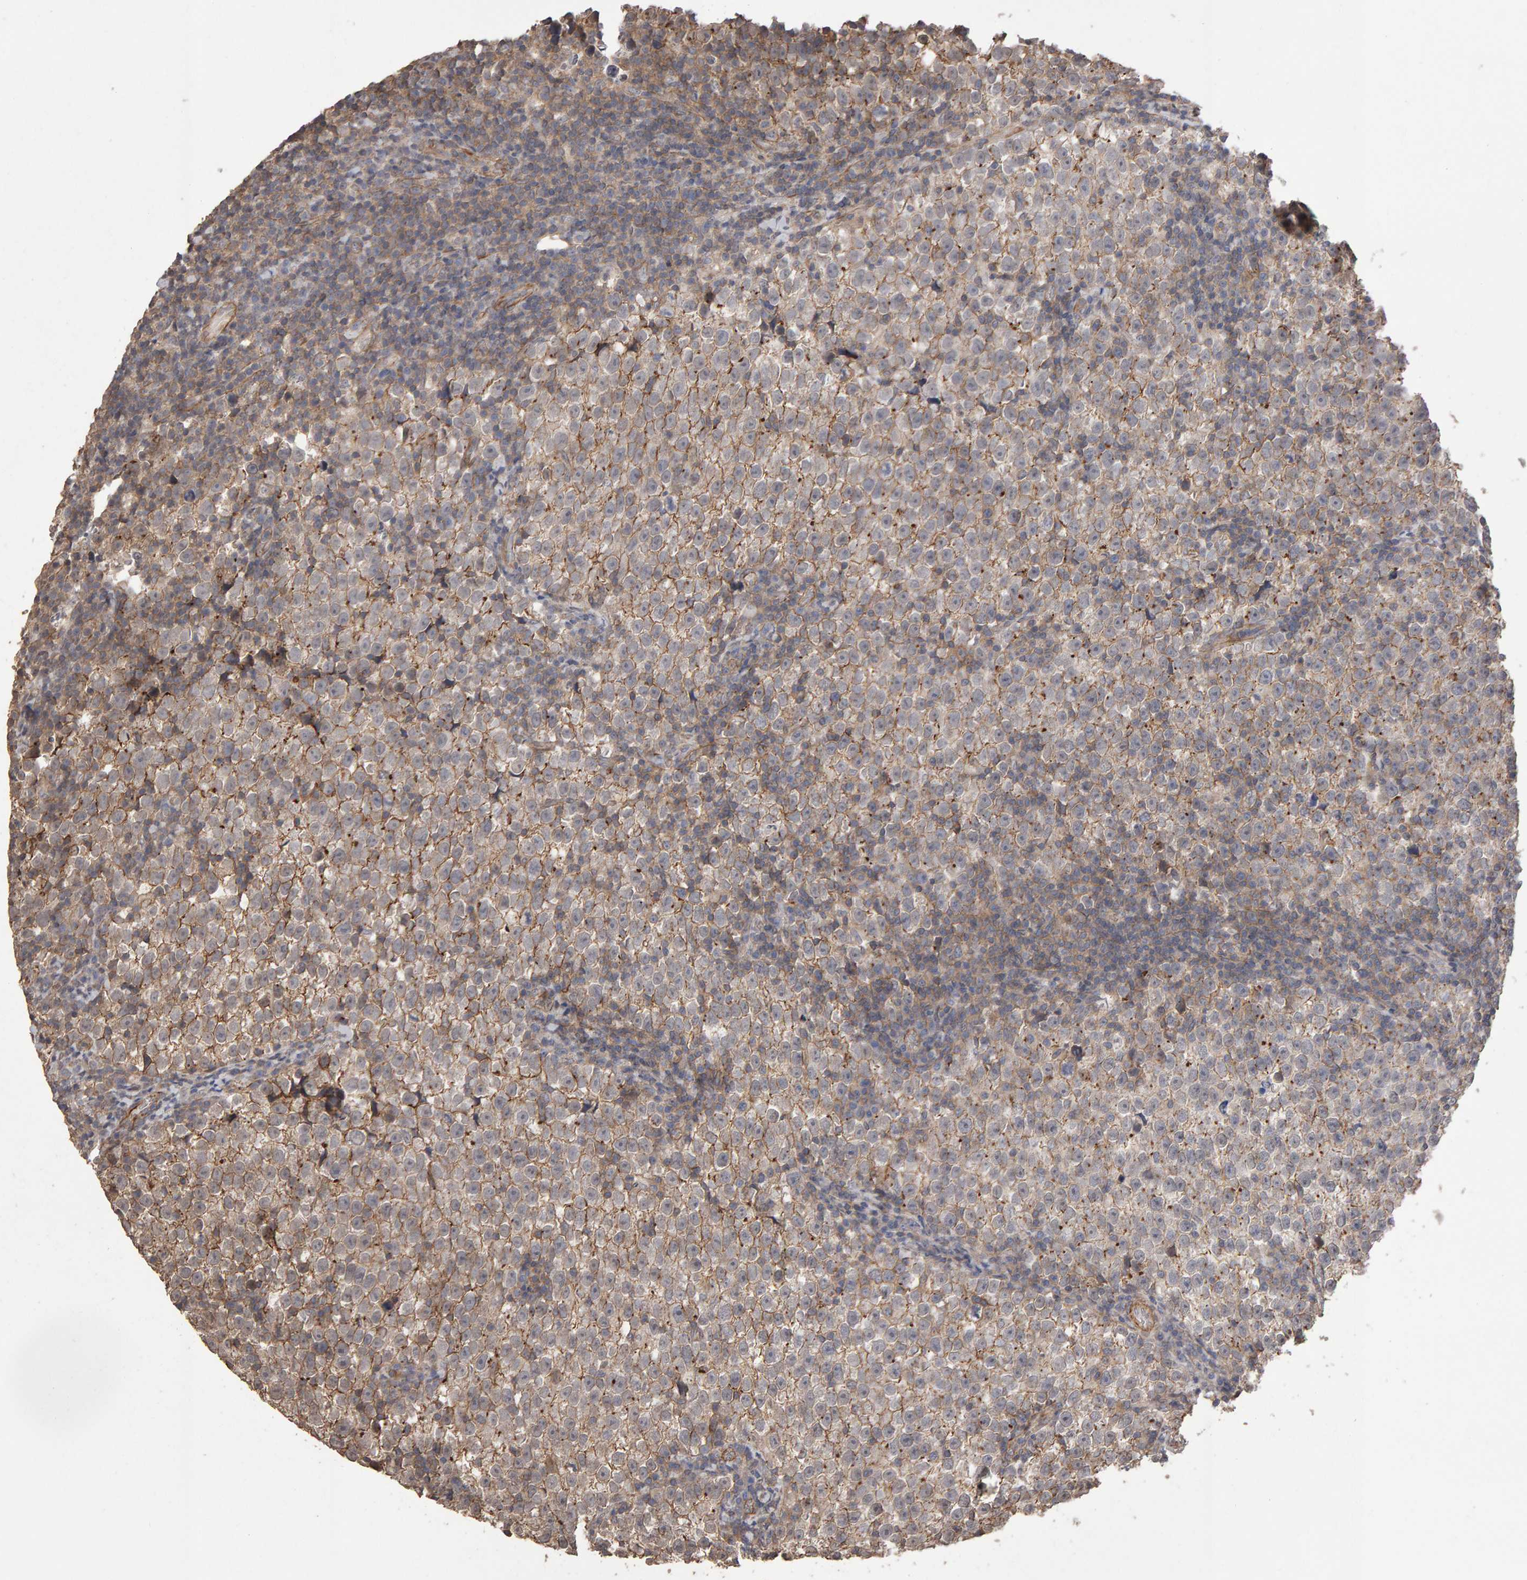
{"staining": {"intensity": "moderate", "quantity": ">75%", "location": "cytoplasmic/membranous"}, "tissue": "testis cancer", "cell_type": "Tumor cells", "image_type": "cancer", "snomed": [{"axis": "morphology", "description": "Normal tissue, NOS"}, {"axis": "morphology", "description": "Seminoma, NOS"}, {"axis": "topography", "description": "Testis"}], "caption": "Immunohistochemistry micrograph of neoplastic tissue: human seminoma (testis) stained using immunohistochemistry (IHC) demonstrates medium levels of moderate protein expression localized specifically in the cytoplasmic/membranous of tumor cells, appearing as a cytoplasmic/membranous brown color.", "gene": "SCRIB", "patient": {"sex": "male", "age": 43}}